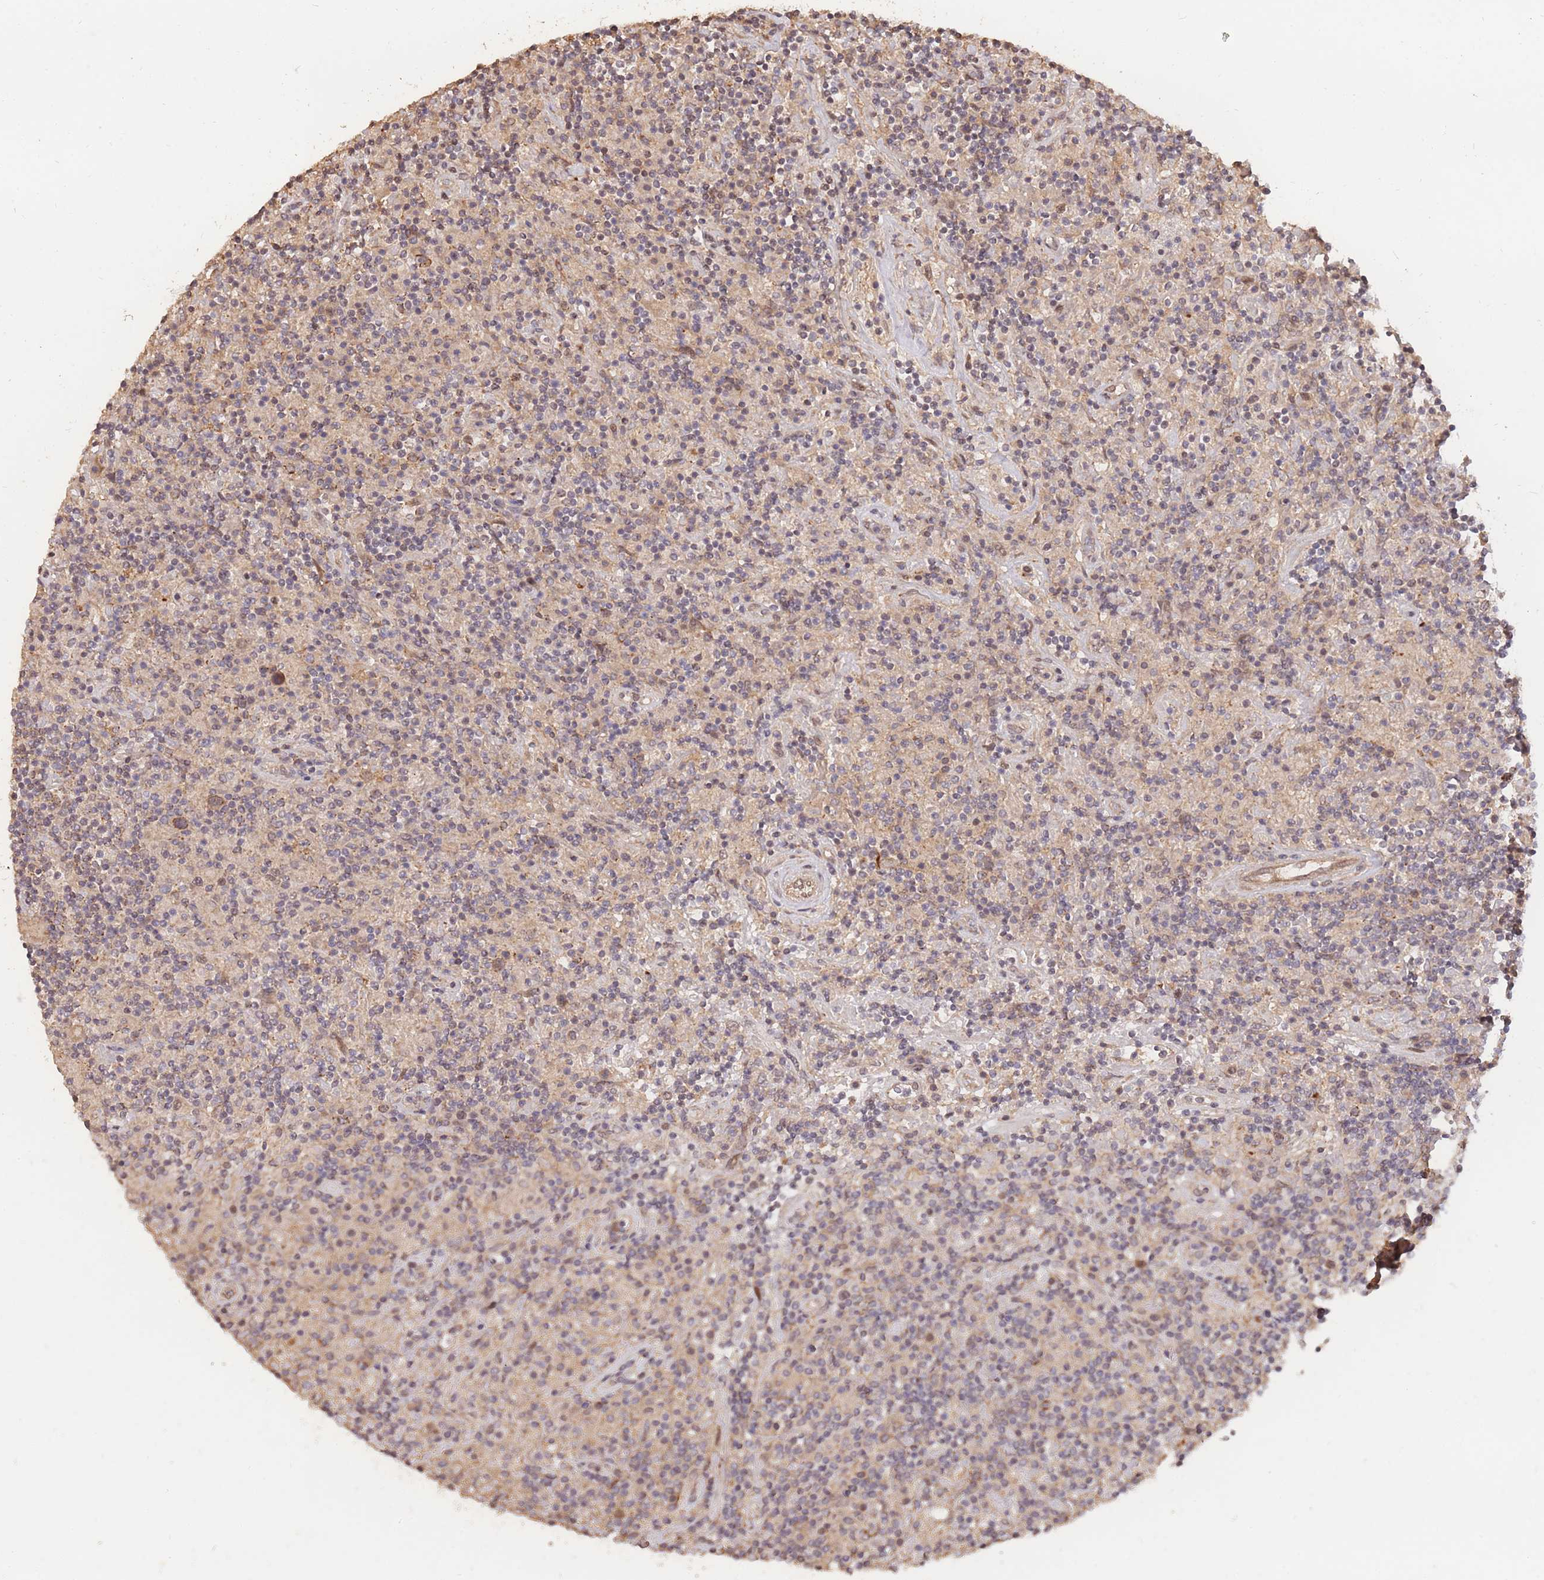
{"staining": {"intensity": "weak", "quantity": ">75%", "location": "cytoplasmic/membranous"}, "tissue": "lymphoma", "cell_type": "Tumor cells", "image_type": "cancer", "snomed": [{"axis": "morphology", "description": "Hodgkin's disease, NOS"}, {"axis": "topography", "description": "Lymph node"}], "caption": "Brown immunohistochemical staining in human lymphoma shows weak cytoplasmic/membranous positivity in approximately >75% of tumor cells.", "gene": "RGS14", "patient": {"sex": "male", "age": 70}}